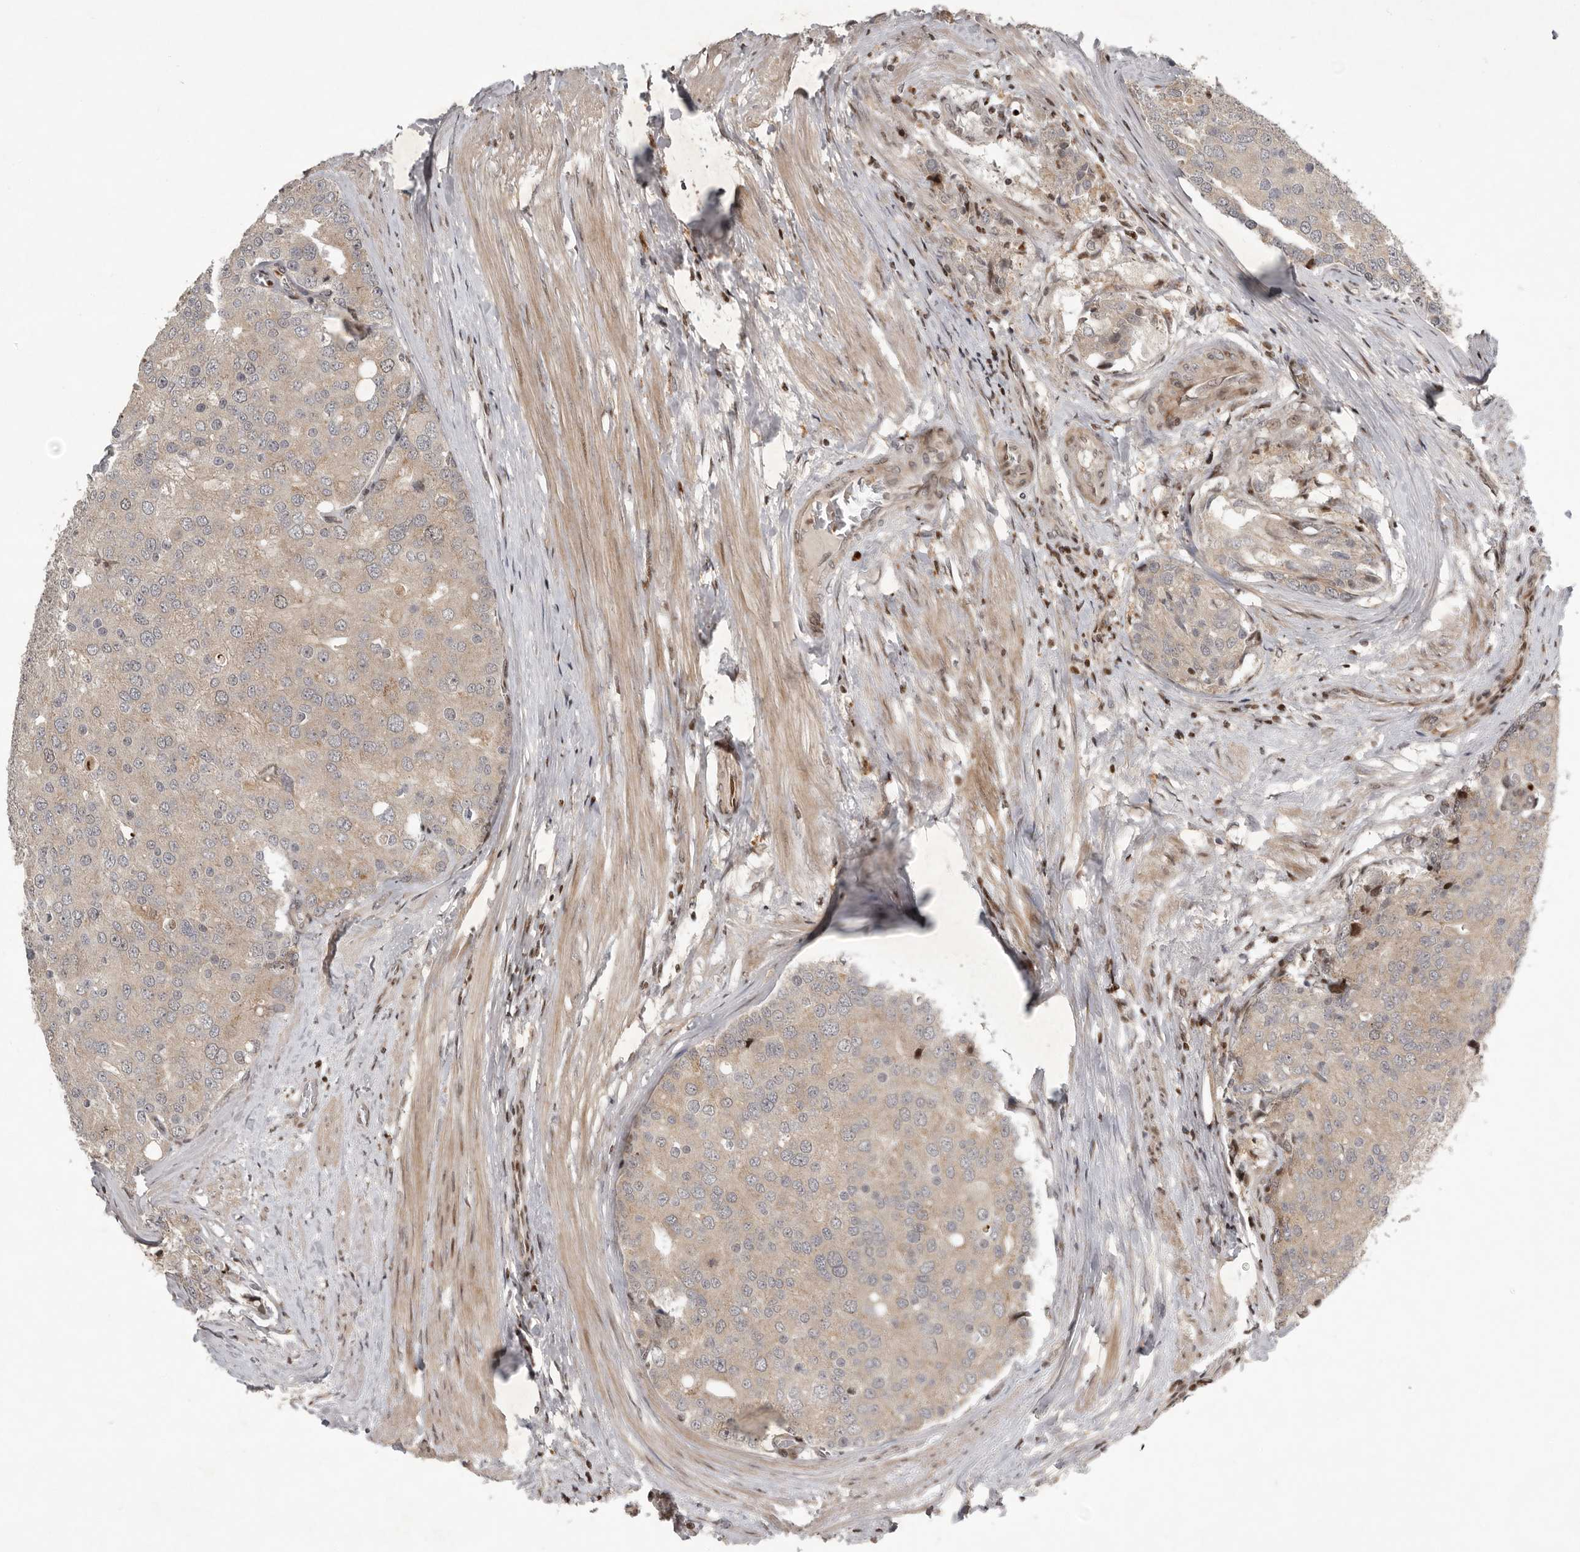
{"staining": {"intensity": "moderate", "quantity": "<25%", "location": "cytoplasmic/membranous"}, "tissue": "prostate cancer", "cell_type": "Tumor cells", "image_type": "cancer", "snomed": [{"axis": "morphology", "description": "Adenocarcinoma, High grade"}, {"axis": "topography", "description": "Prostate"}], "caption": "Prostate cancer (adenocarcinoma (high-grade)) stained for a protein exhibits moderate cytoplasmic/membranous positivity in tumor cells.", "gene": "RABIF", "patient": {"sex": "male", "age": 50}}